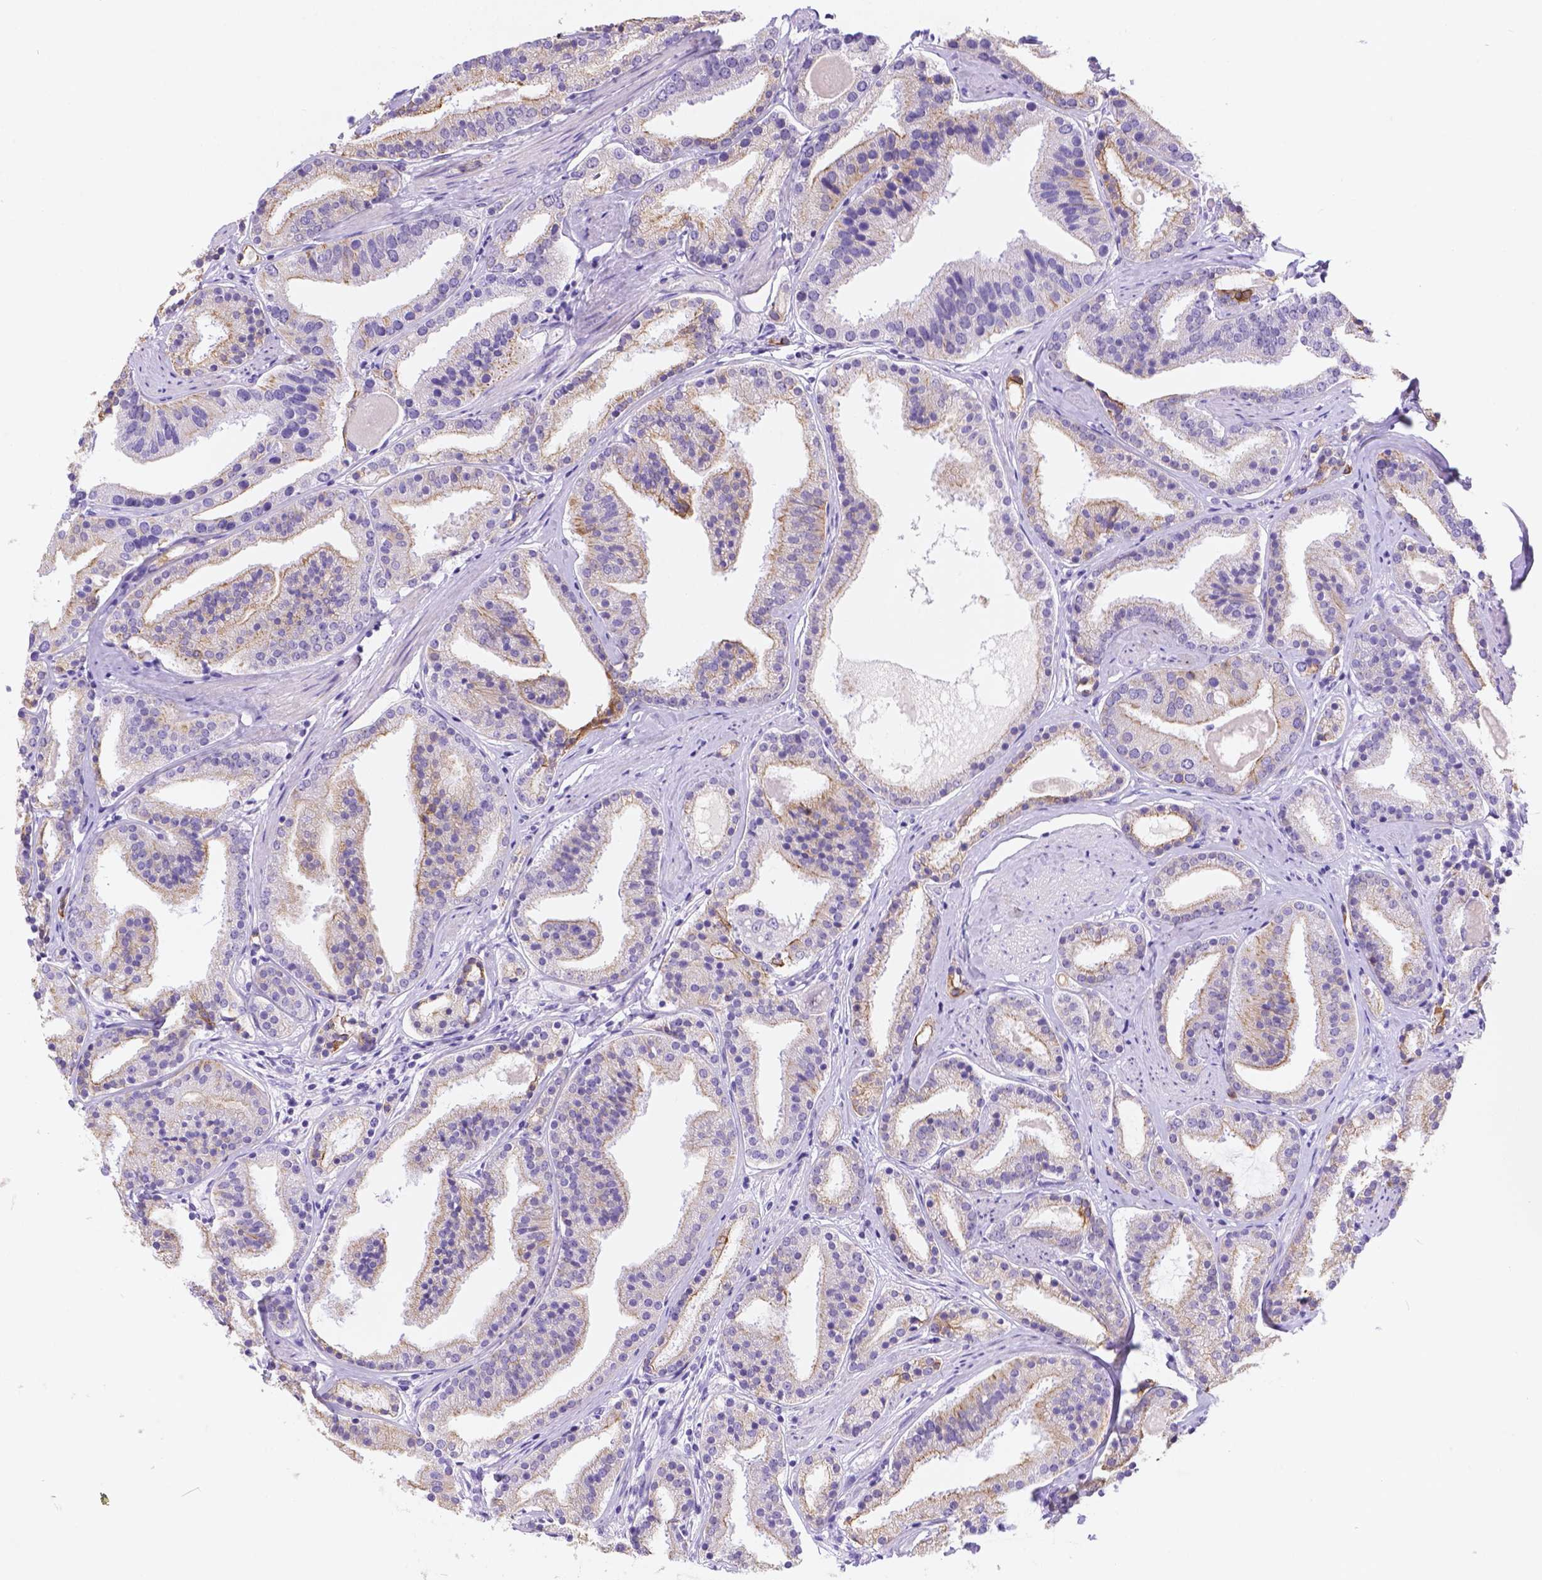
{"staining": {"intensity": "weak", "quantity": "<25%", "location": "cytoplasmic/membranous"}, "tissue": "prostate cancer", "cell_type": "Tumor cells", "image_type": "cancer", "snomed": [{"axis": "morphology", "description": "Adenocarcinoma, High grade"}, {"axis": "topography", "description": "Prostate"}], "caption": "Prostate cancer (high-grade adenocarcinoma) was stained to show a protein in brown. There is no significant staining in tumor cells.", "gene": "DMWD", "patient": {"sex": "male", "age": 63}}